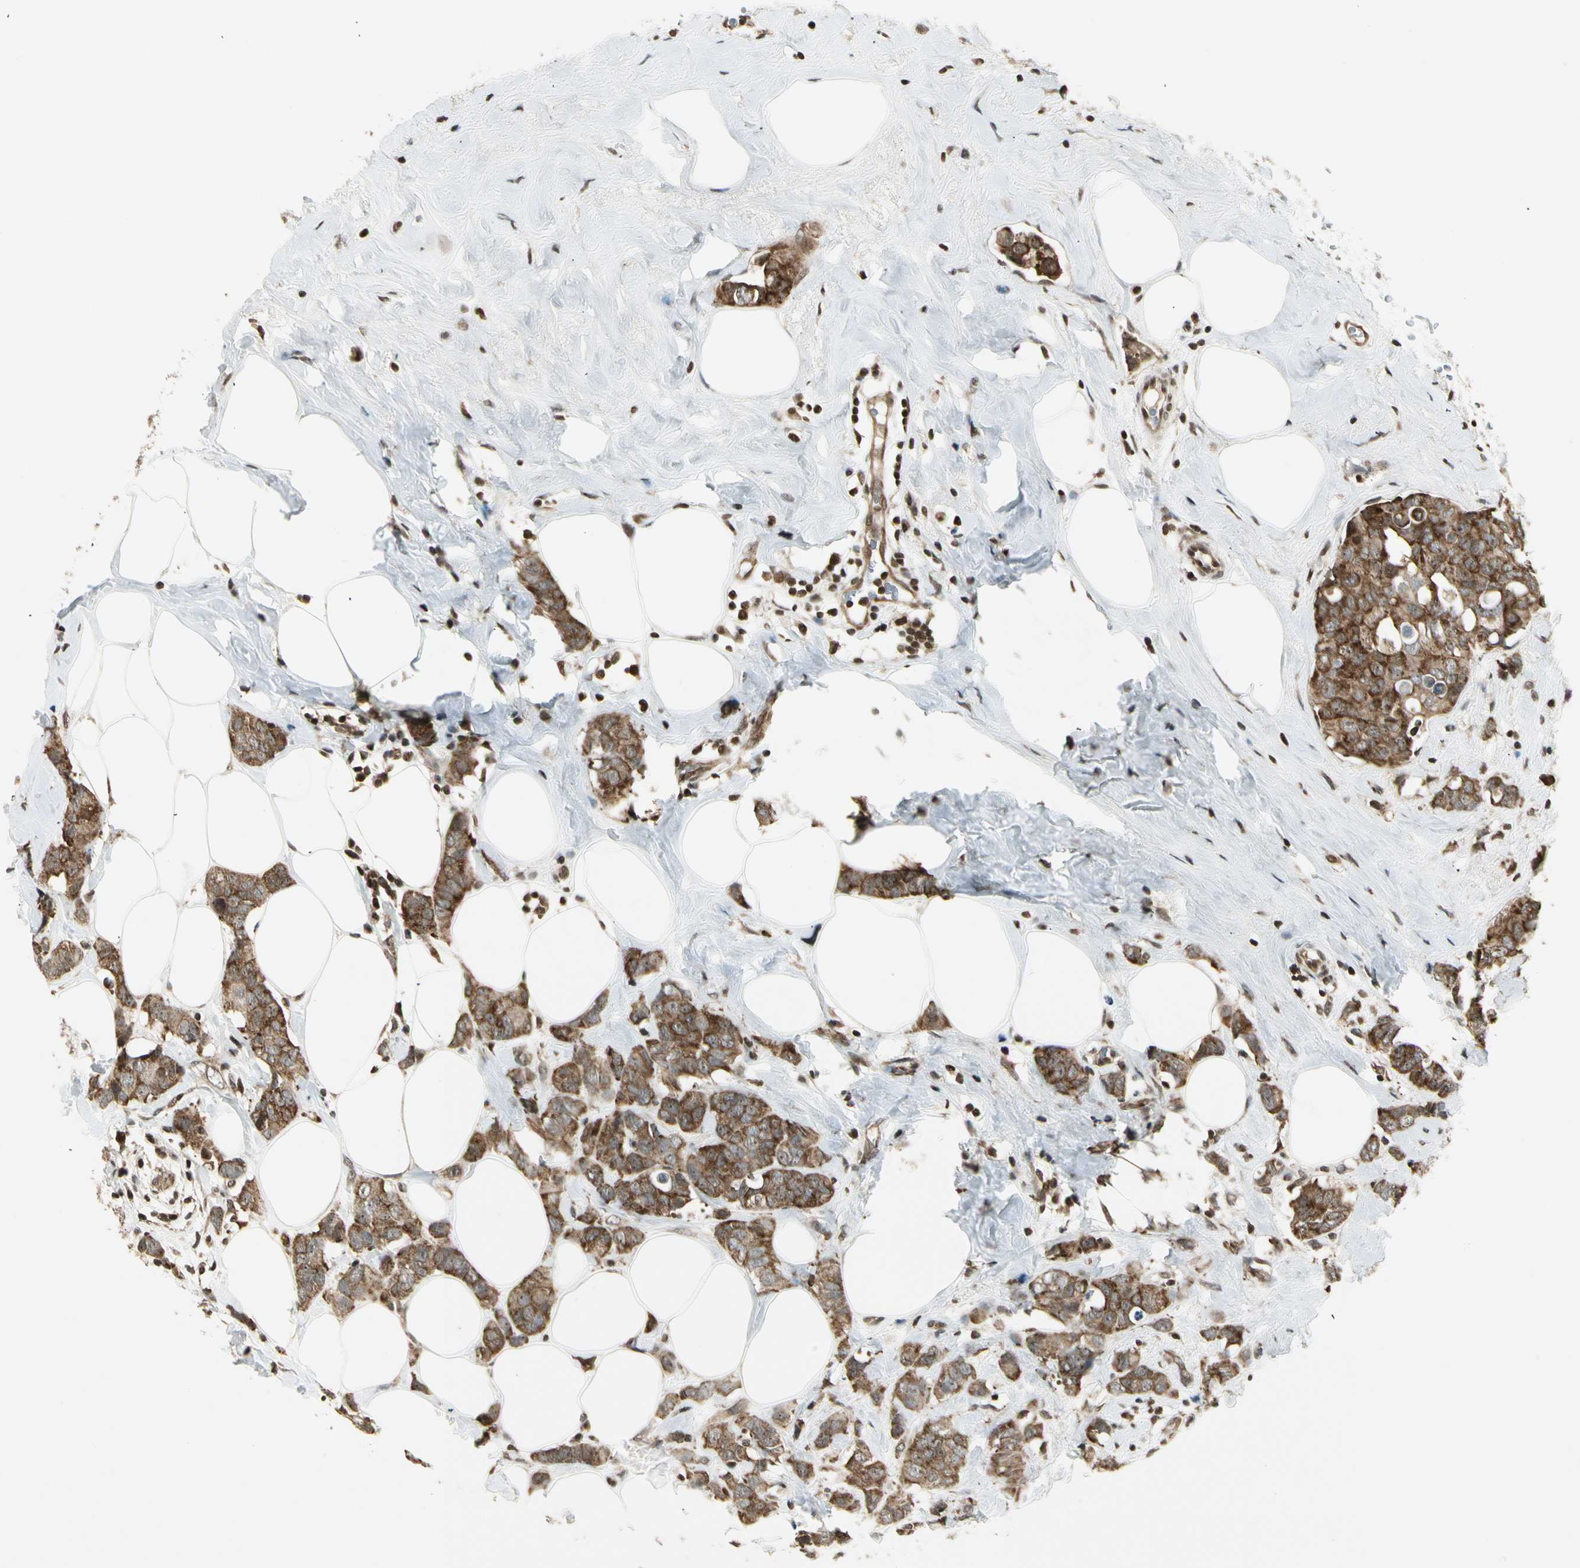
{"staining": {"intensity": "moderate", "quantity": "25%-75%", "location": "cytoplasmic/membranous"}, "tissue": "breast cancer", "cell_type": "Tumor cells", "image_type": "cancer", "snomed": [{"axis": "morphology", "description": "Normal tissue, NOS"}, {"axis": "morphology", "description": "Duct carcinoma"}, {"axis": "topography", "description": "Breast"}], "caption": "Tumor cells show medium levels of moderate cytoplasmic/membranous staining in approximately 25%-75% of cells in human breast invasive ductal carcinoma. (brown staining indicates protein expression, while blue staining denotes nuclei).", "gene": "SMN2", "patient": {"sex": "female", "age": 50}}